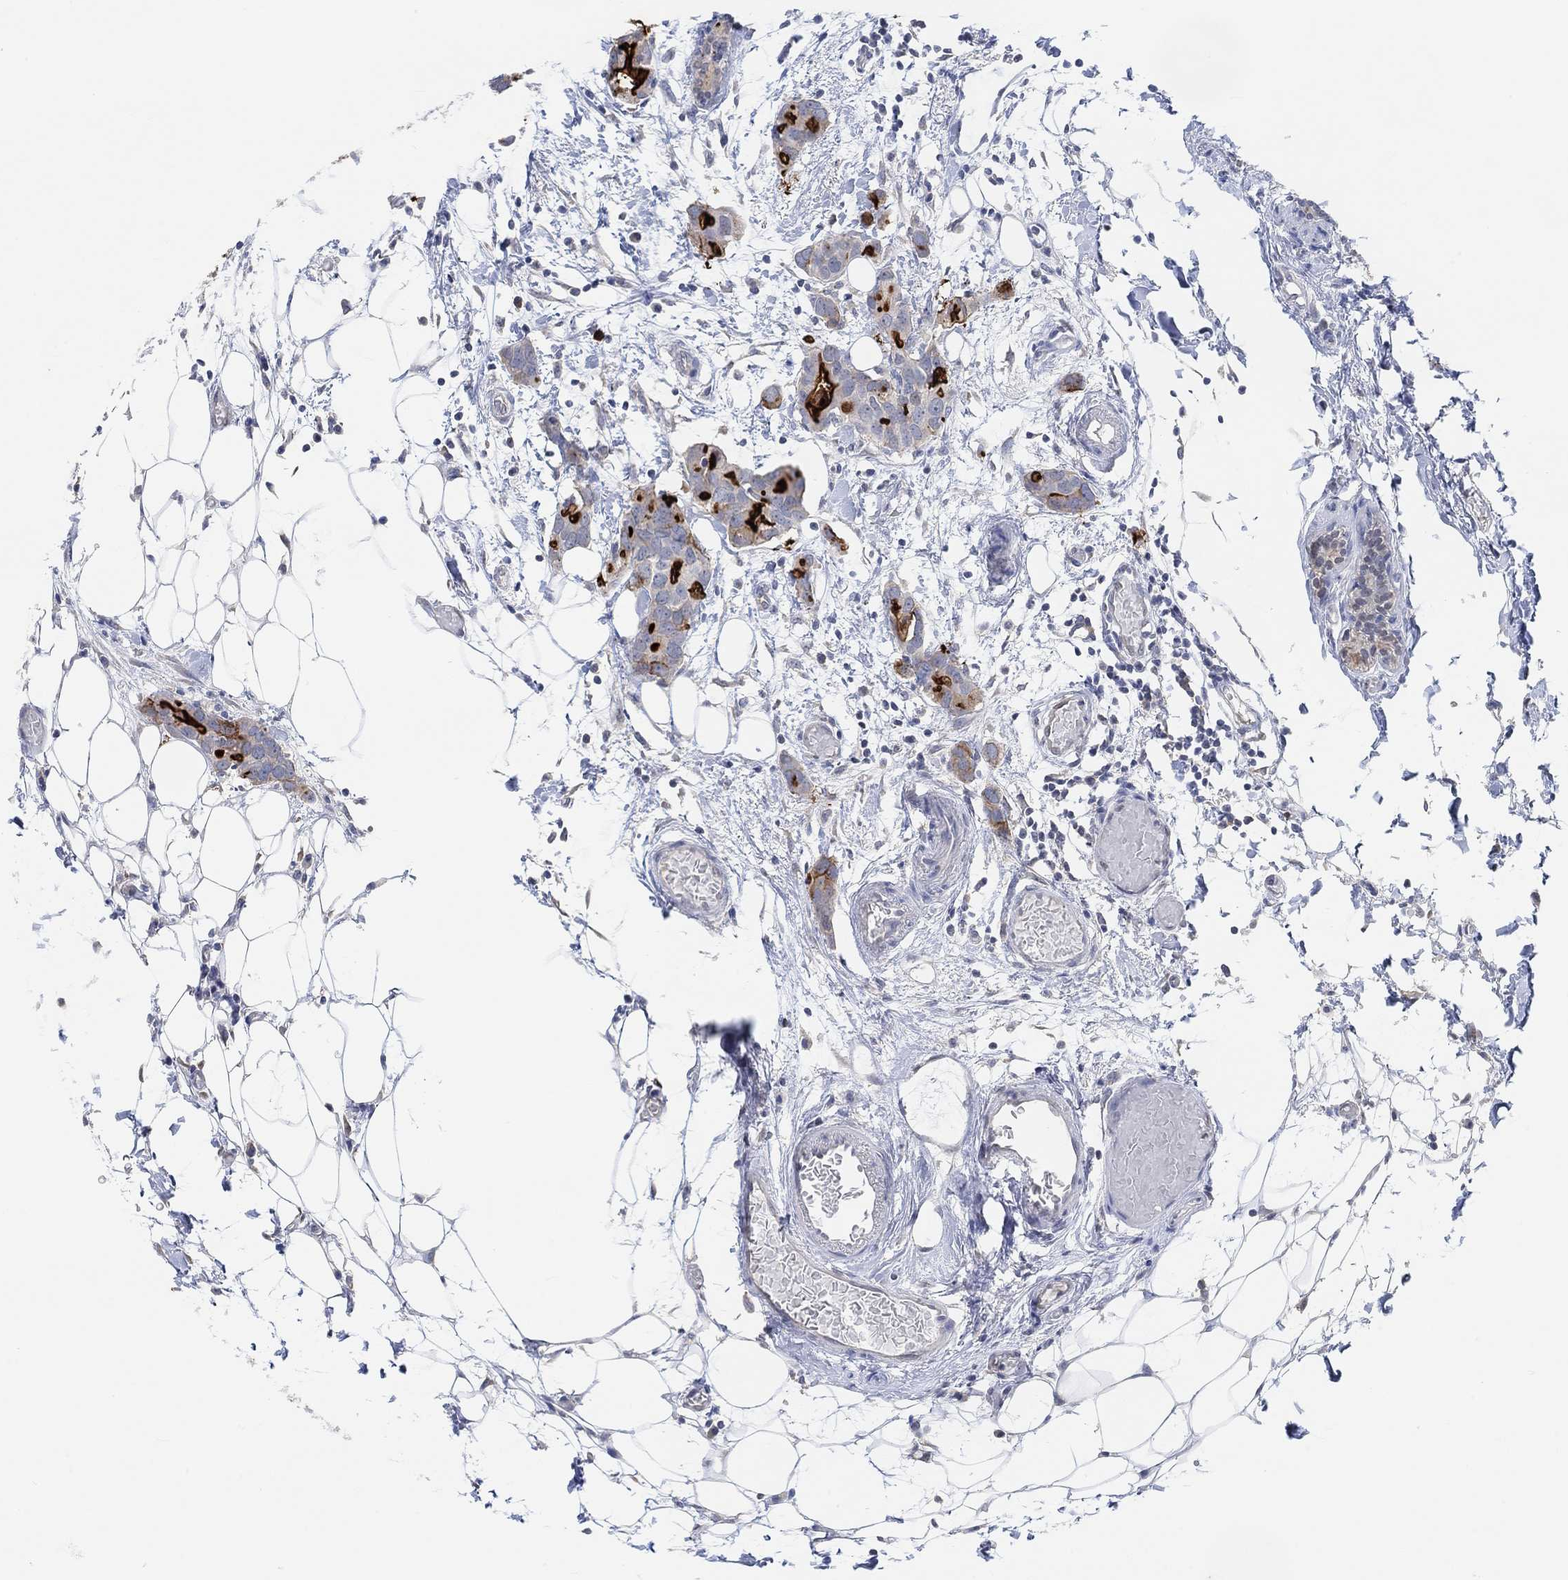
{"staining": {"intensity": "moderate", "quantity": "<25%", "location": "cytoplasmic/membranous"}, "tissue": "breast cancer", "cell_type": "Tumor cells", "image_type": "cancer", "snomed": [{"axis": "morphology", "description": "Duct carcinoma"}, {"axis": "topography", "description": "Breast"}], "caption": "Immunohistochemical staining of breast intraductal carcinoma demonstrates low levels of moderate cytoplasmic/membranous staining in approximately <25% of tumor cells.", "gene": "MUC1", "patient": {"sex": "female", "age": 83}}